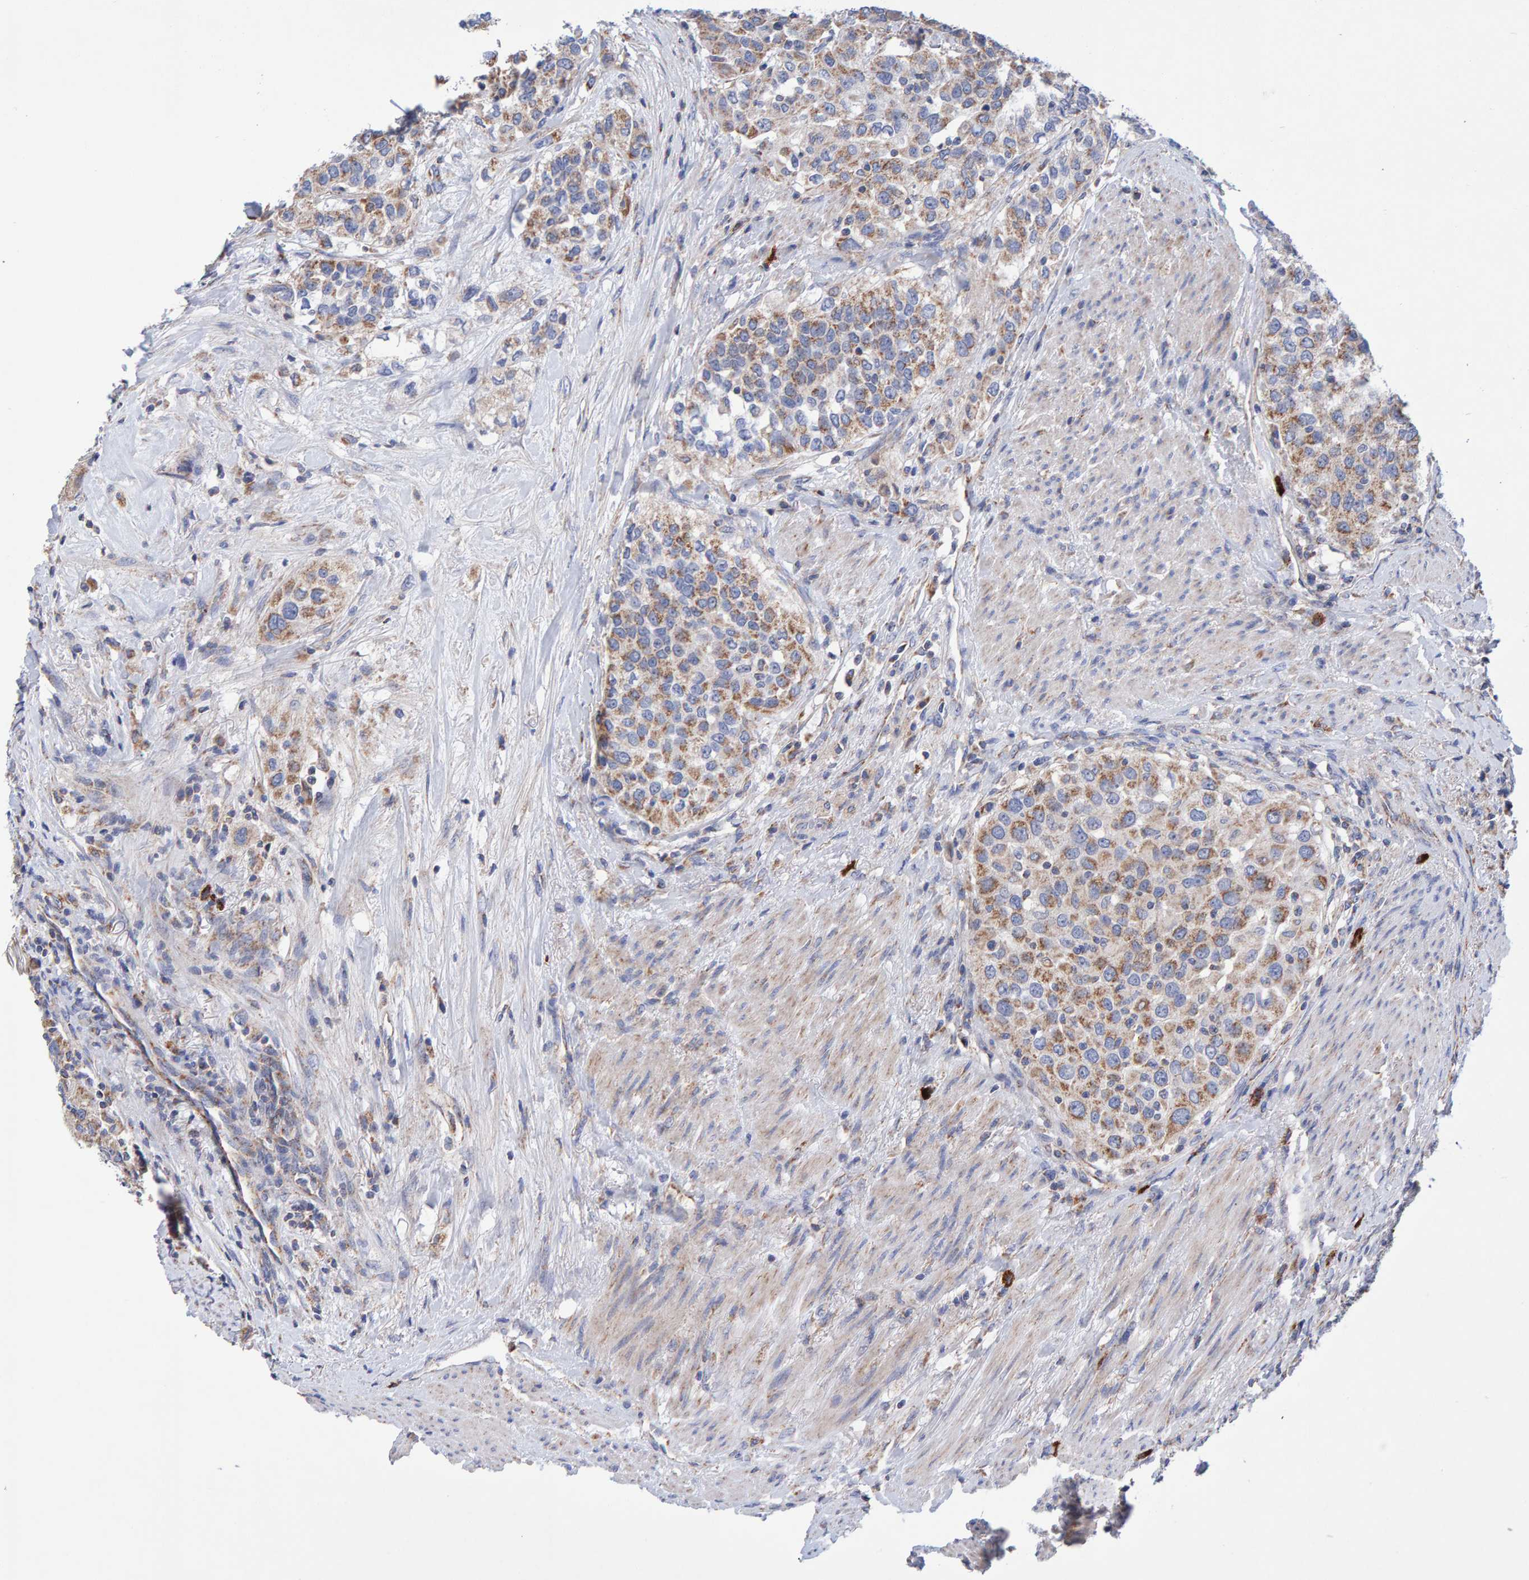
{"staining": {"intensity": "moderate", "quantity": "25%-75%", "location": "cytoplasmic/membranous"}, "tissue": "urothelial cancer", "cell_type": "Tumor cells", "image_type": "cancer", "snomed": [{"axis": "morphology", "description": "Urothelial carcinoma, High grade"}, {"axis": "topography", "description": "Urinary bladder"}], "caption": "Immunohistochemical staining of human urothelial cancer exhibits medium levels of moderate cytoplasmic/membranous protein staining in approximately 25%-75% of tumor cells.", "gene": "EFR3A", "patient": {"sex": "female", "age": 80}}